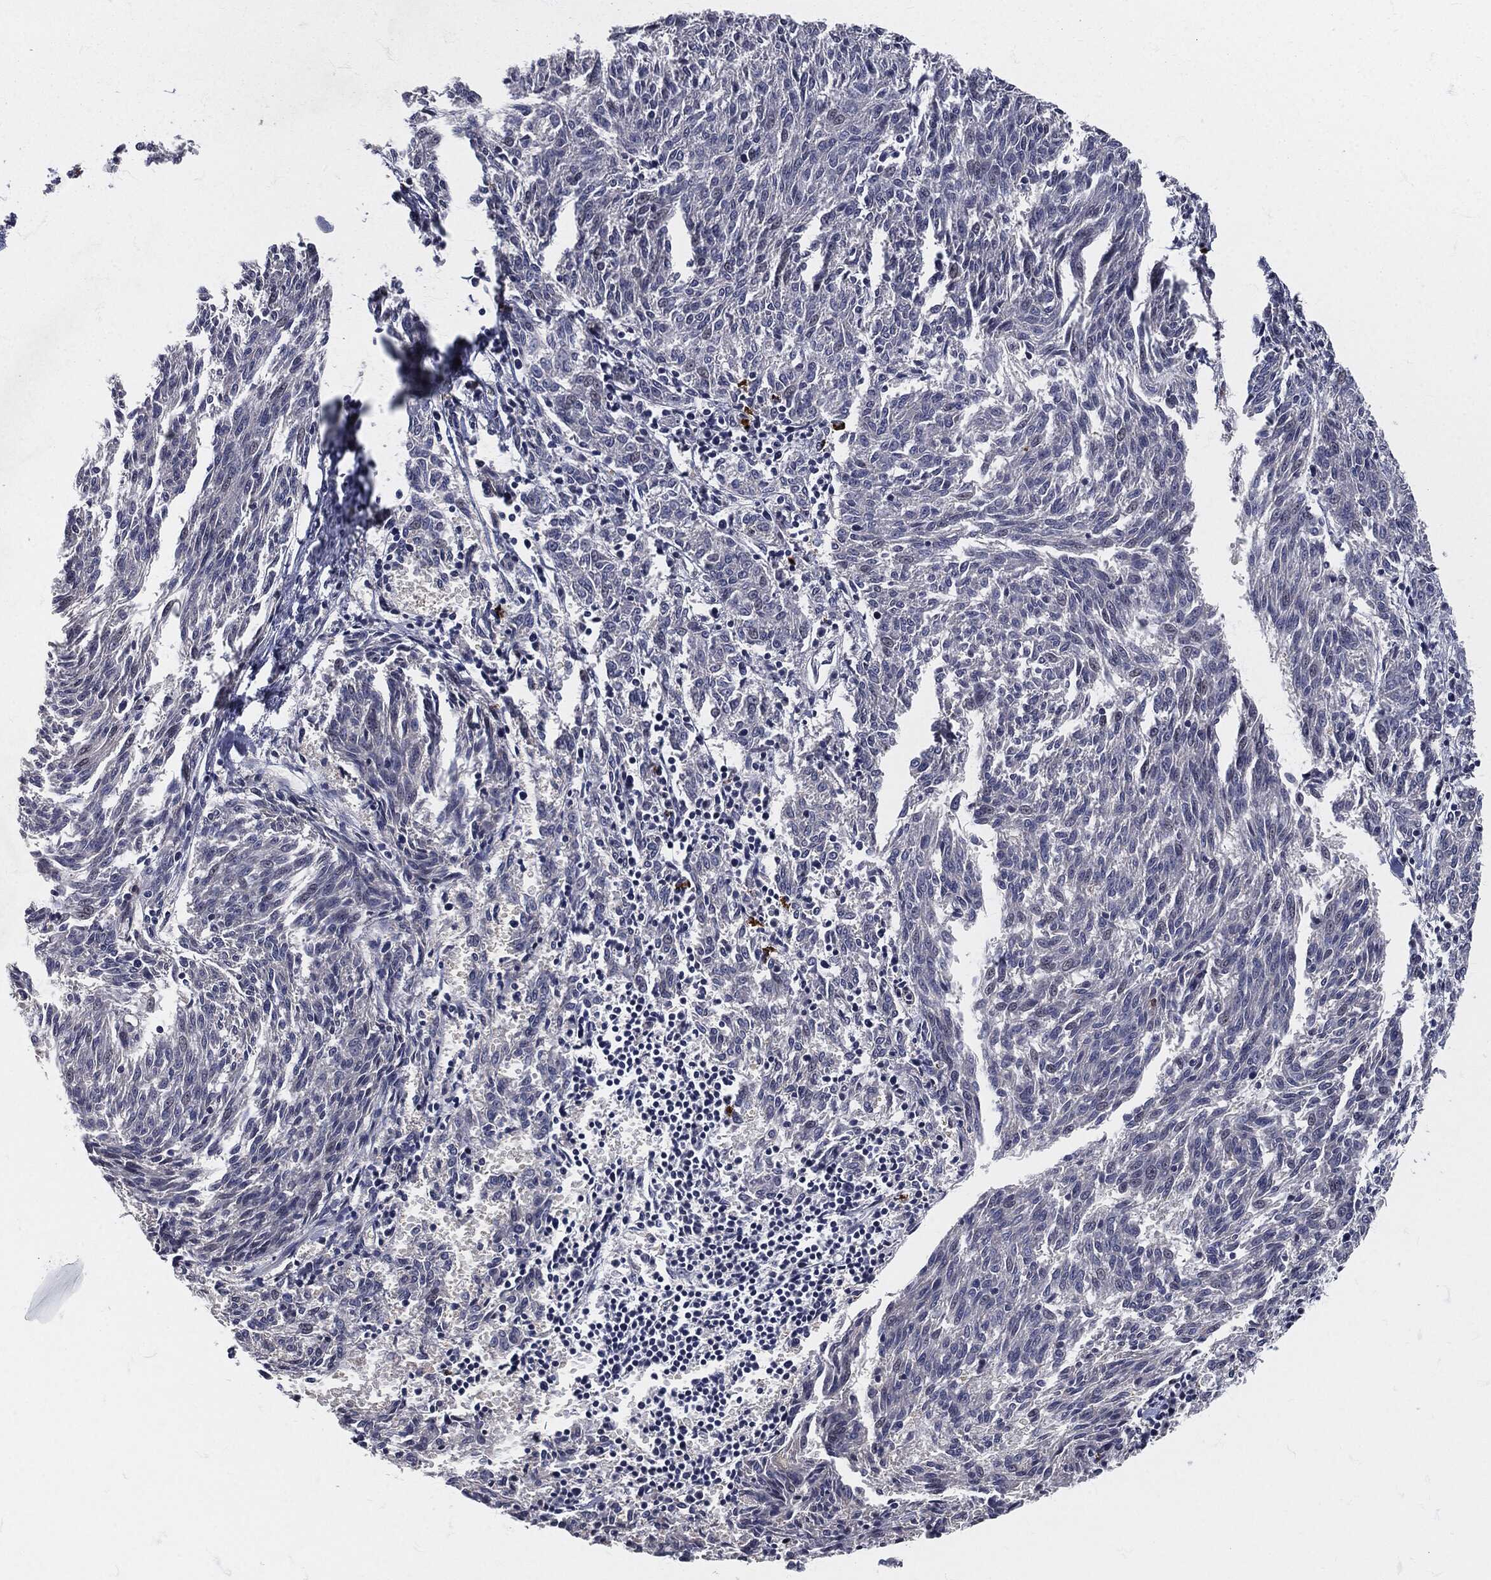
{"staining": {"intensity": "negative", "quantity": "none", "location": "none"}, "tissue": "melanoma", "cell_type": "Tumor cells", "image_type": "cancer", "snomed": [{"axis": "morphology", "description": "Malignant melanoma, NOS"}, {"axis": "topography", "description": "Skin"}], "caption": "Human malignant melanoma stained for a protein using immunohistochemistry (IHC) reveals no staining in tumor cells.", "gene": "MPO", "patient": {"sex": "female", "age": 72}}